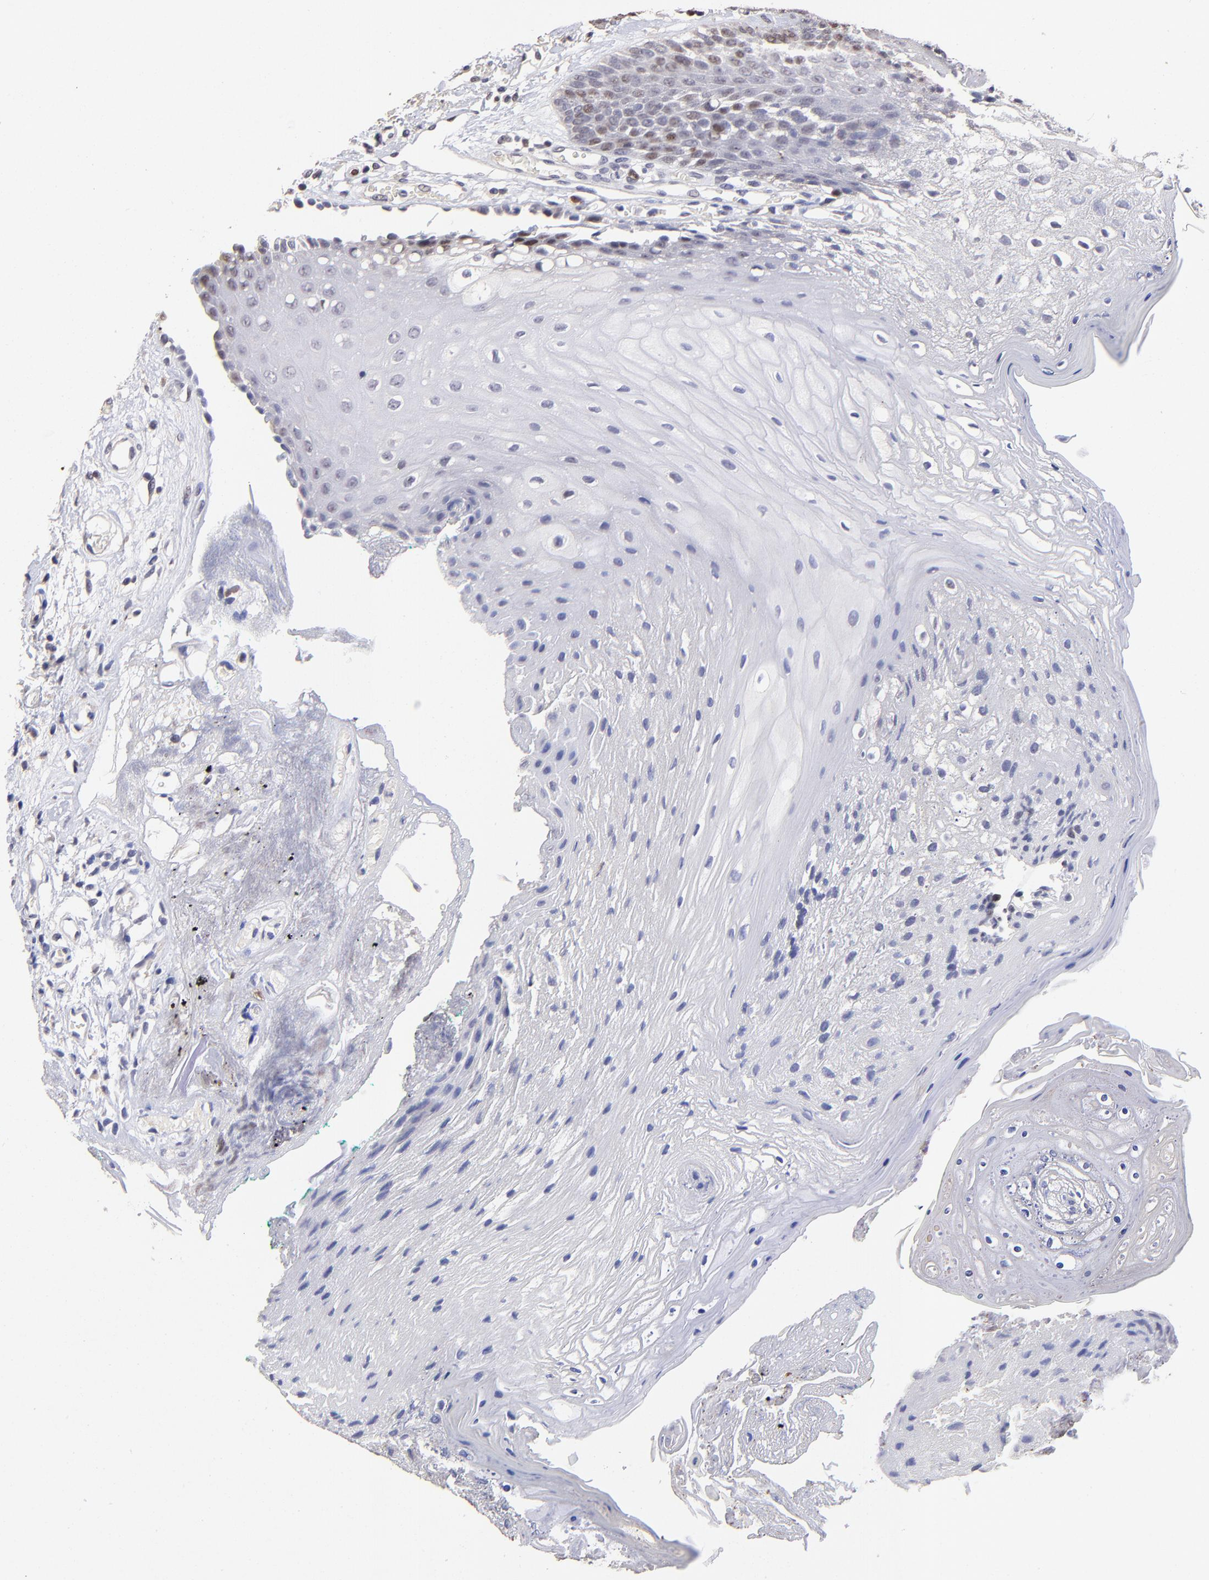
{"staining": {"intensity": "moderate", "quantity": "<25%", "location": "nuclear"}, "tissue": "oral mucosa", "cell_type": "Squamous epithelial cells", "image_type": "normal", "snomed": [{"axis": "morphology", "description": "Normal tissue, NOS"}, {"axis": "morphology", "description": "Squamous cell carcinoma, NOS"}, {"axis": "topography", "description": "Skeletal muscle"}, {"axis": "topography", "description": "Oral tissue"}, {"axis": "topography", "description": "Head-Neck"}], "caption": "Moderate nuclear protein expression is seen in about <25% of squamous epithelial cells in oral mucosa.", "gene": "DNMT1", "patient": {"sex": "female", "age": 84}}